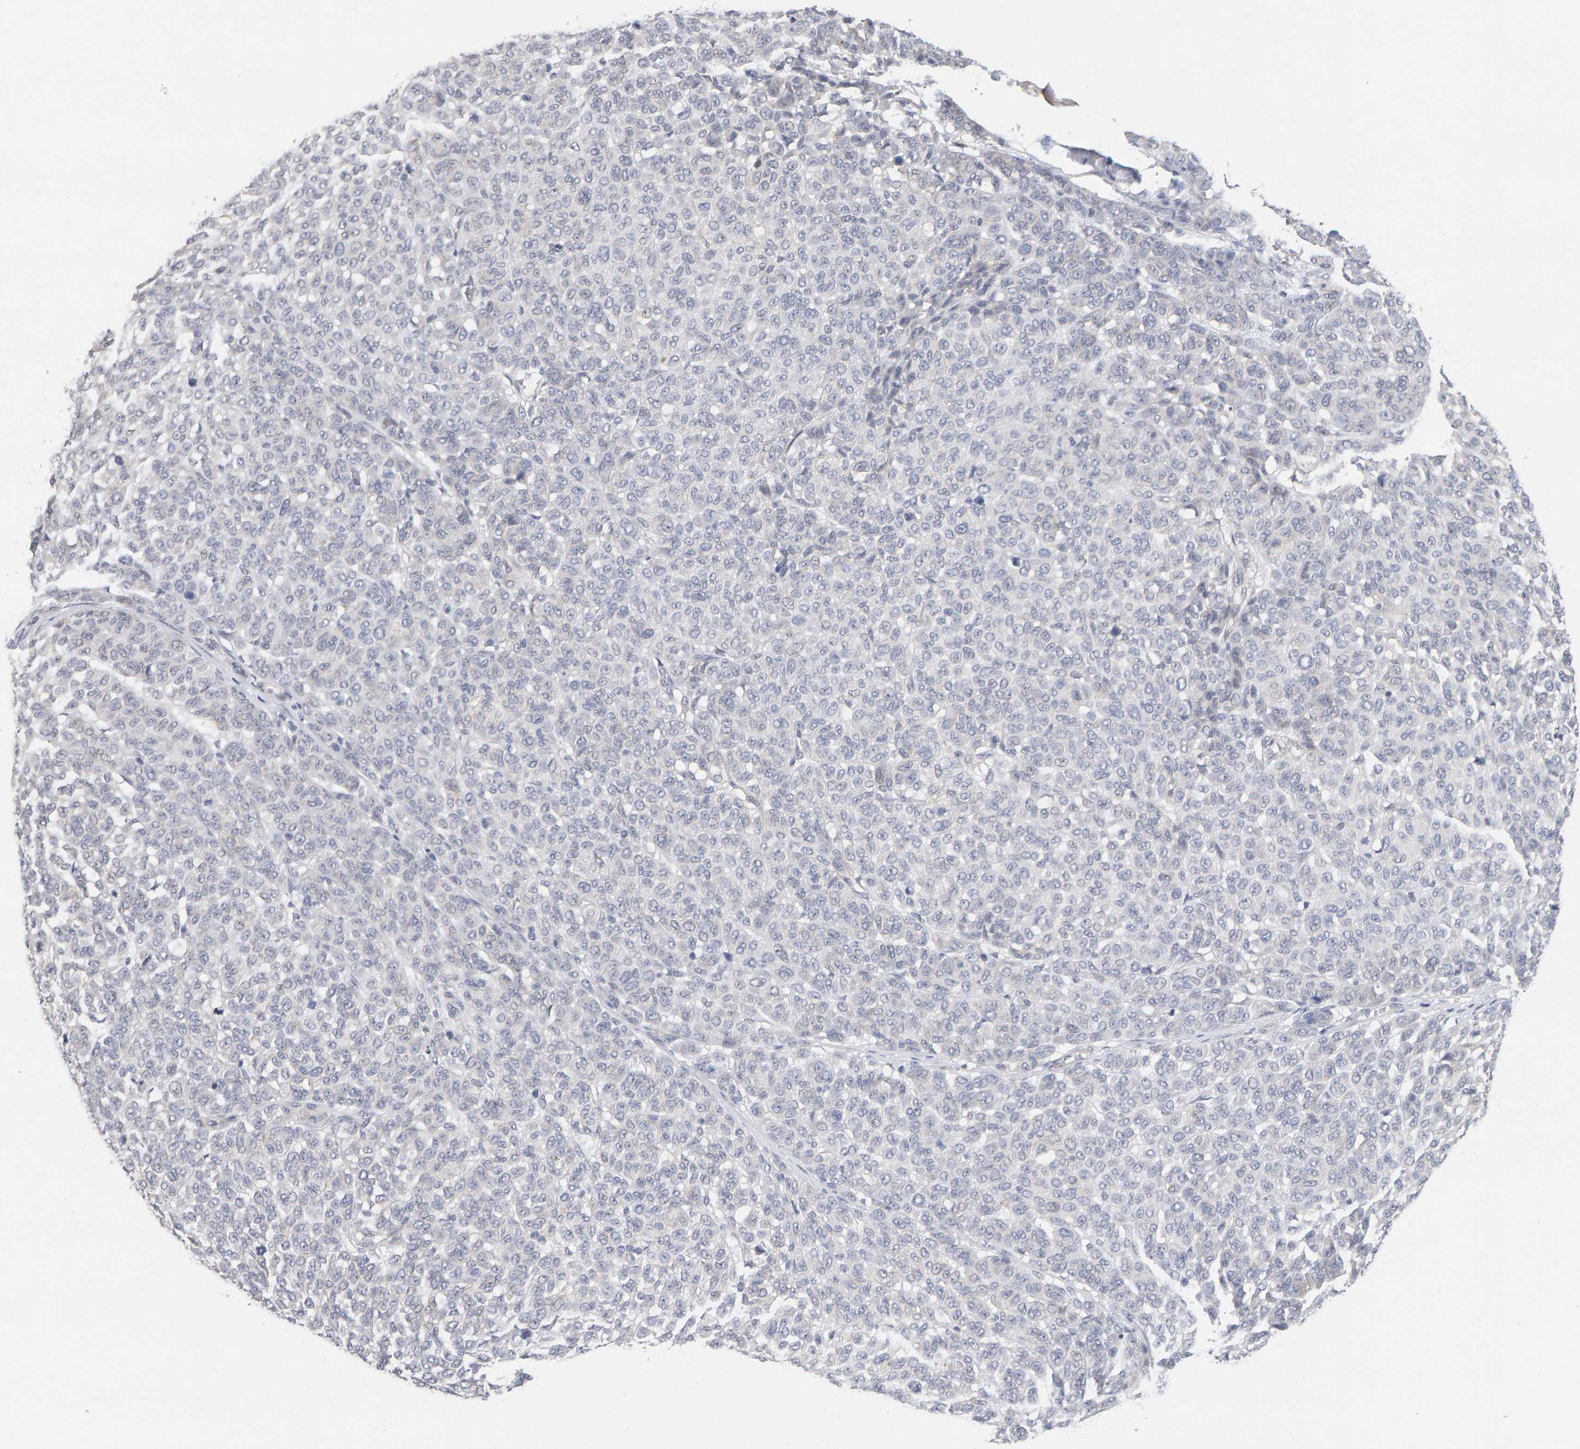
{"staining": {"intensity": "negative", "quantity": "none", "location": "none"}, "tissue": "melanoma", "cell_type": "Tumor cells", "image_type": "cancer", "snomed": [{"axis": "morphology", "description": "Malignant melanoma, NOS"}, {"axis": "topography", "description": "Skin"}], "caption": "Immunohistochemistry (IHC) of human melanoma exhibits no positivity in tumor cells.", "gene": "HNF4A", "patient": {"sex": "male", "age": 59}}